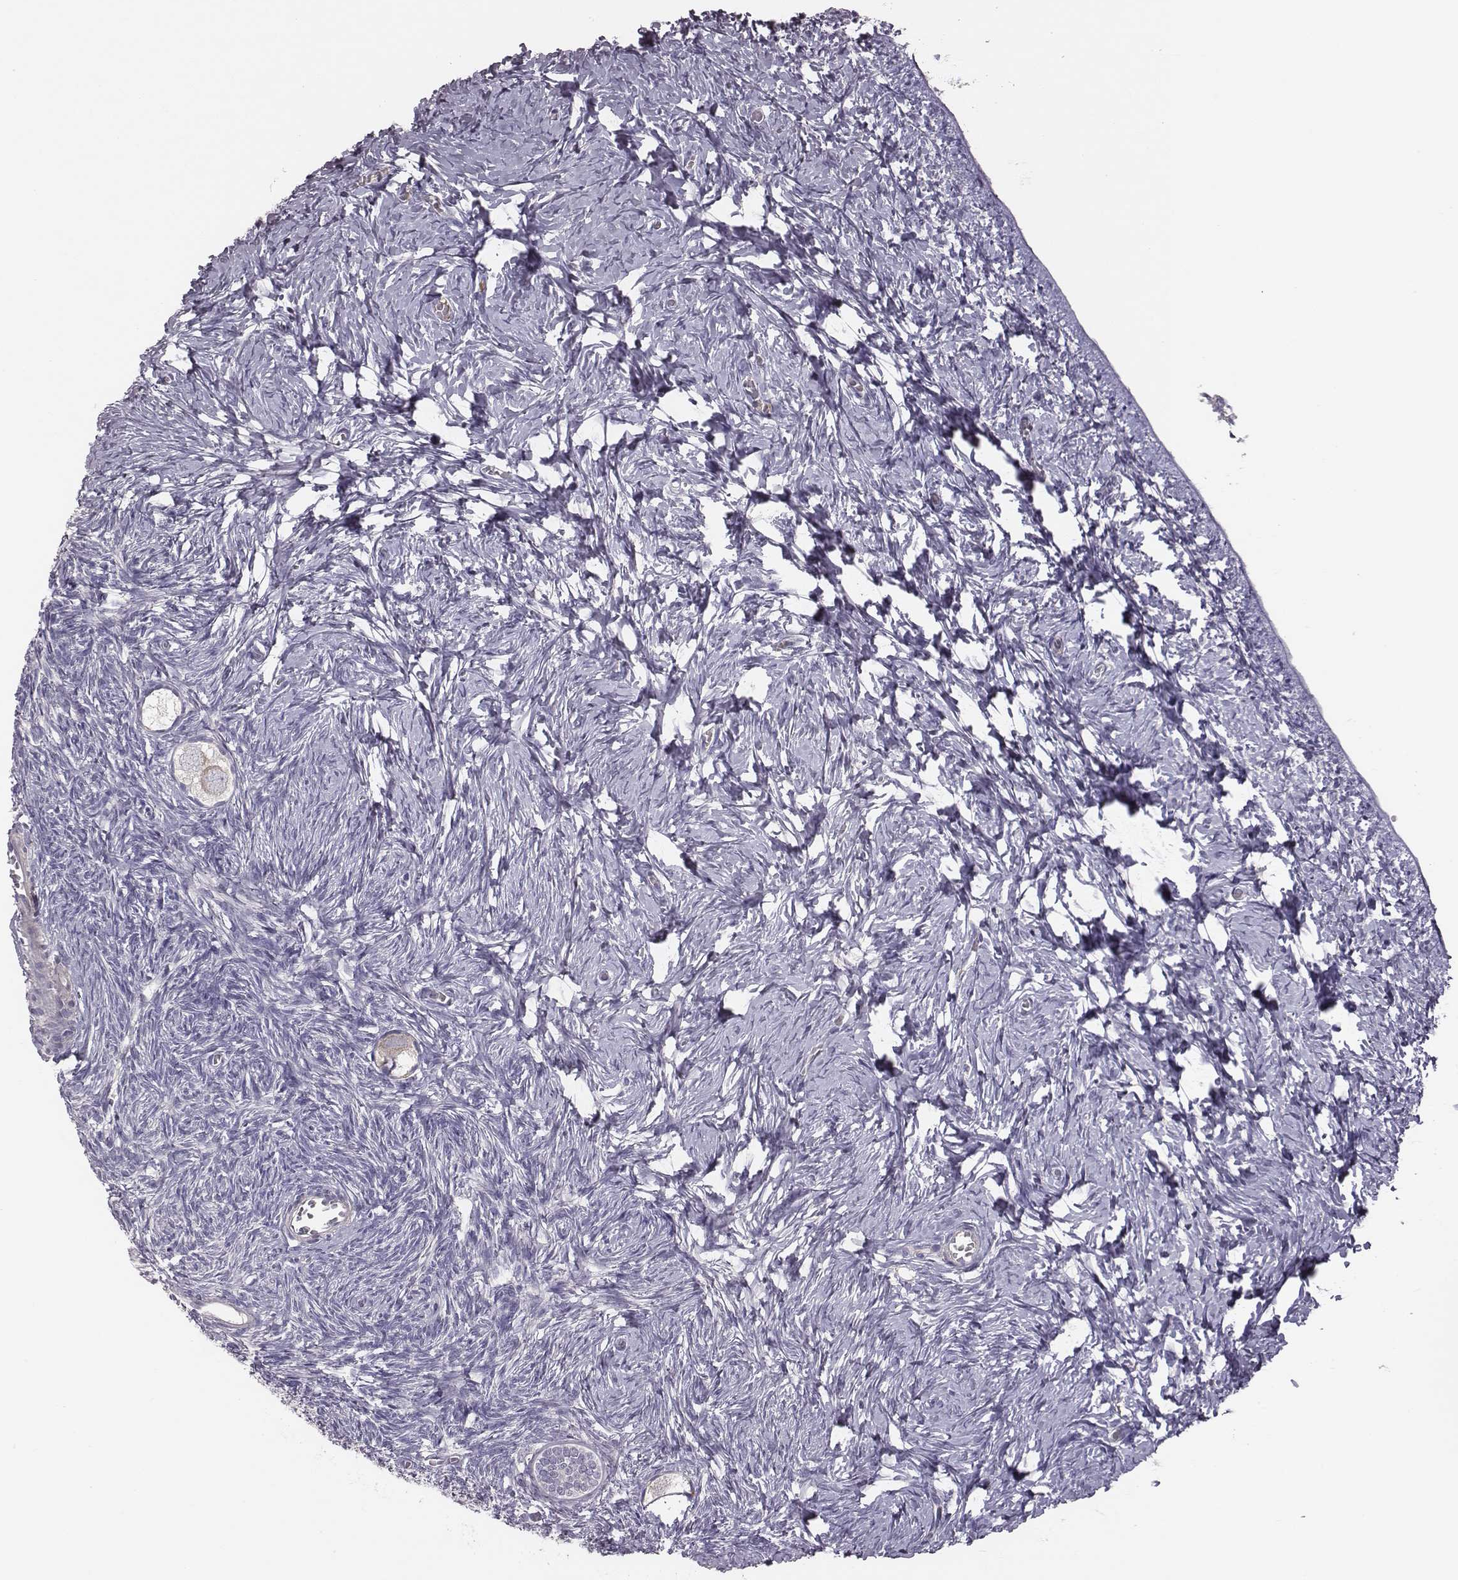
{"staining": {"intensity": "negative", "quantity": "none", "location": "none"}, "tissue": "ovary", "cell_type": "Follicle cells", "image_type": "normal", "snomed": [{"axis": "morphology", "description": "Normal tissue, NOS"}, {"axis": "topography", "description": "Ovary"}], "caption": "DAB immunohistochemical staining of unremarkable ovary shows no significant expression in follicle cells.", "gene": "KMO", "patient": {"sex": "female", "age": 27}}